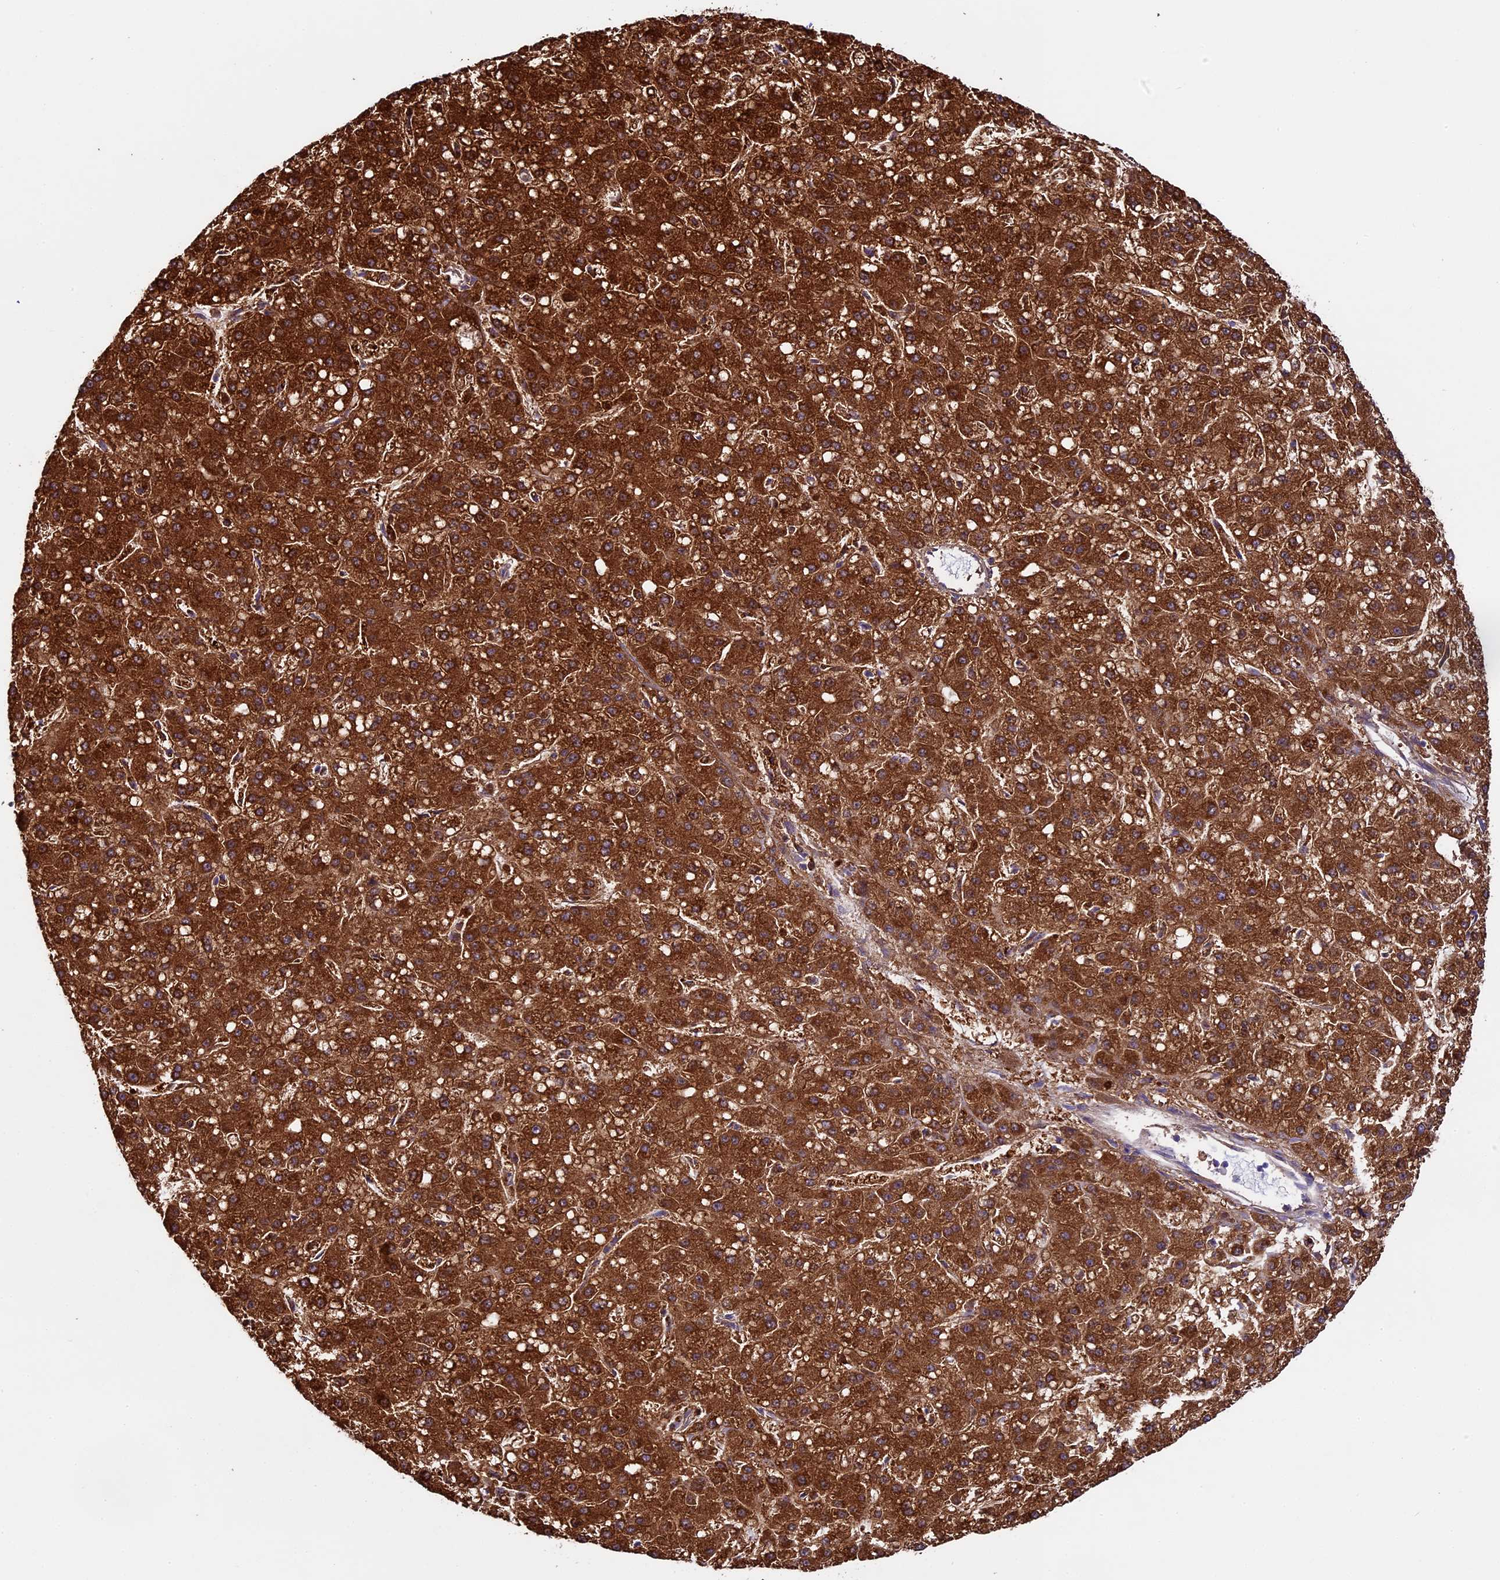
{"staining": {"intensity": "strong", "quantity": ">75%", "location": "cytoplasmic/membranous"}, "tissue": "liver cancer", "cell_type": "Tumor cells", "image_type": "cancer", "snomed": [{"axis": "morphology", "description": "Carcinoma, Hepatocellular, NOS"}, {"axis": "topography", "description": "Liver"}], "caption": "Immunohistochemical staining of human hepatocellular carcinoma (liver) reveals high levels of strong cytoplasmic/membranous staining in about >75% of tumor cells.", "gene": "SPIRE1", "patient": {"sex": "male", "age": 67}}